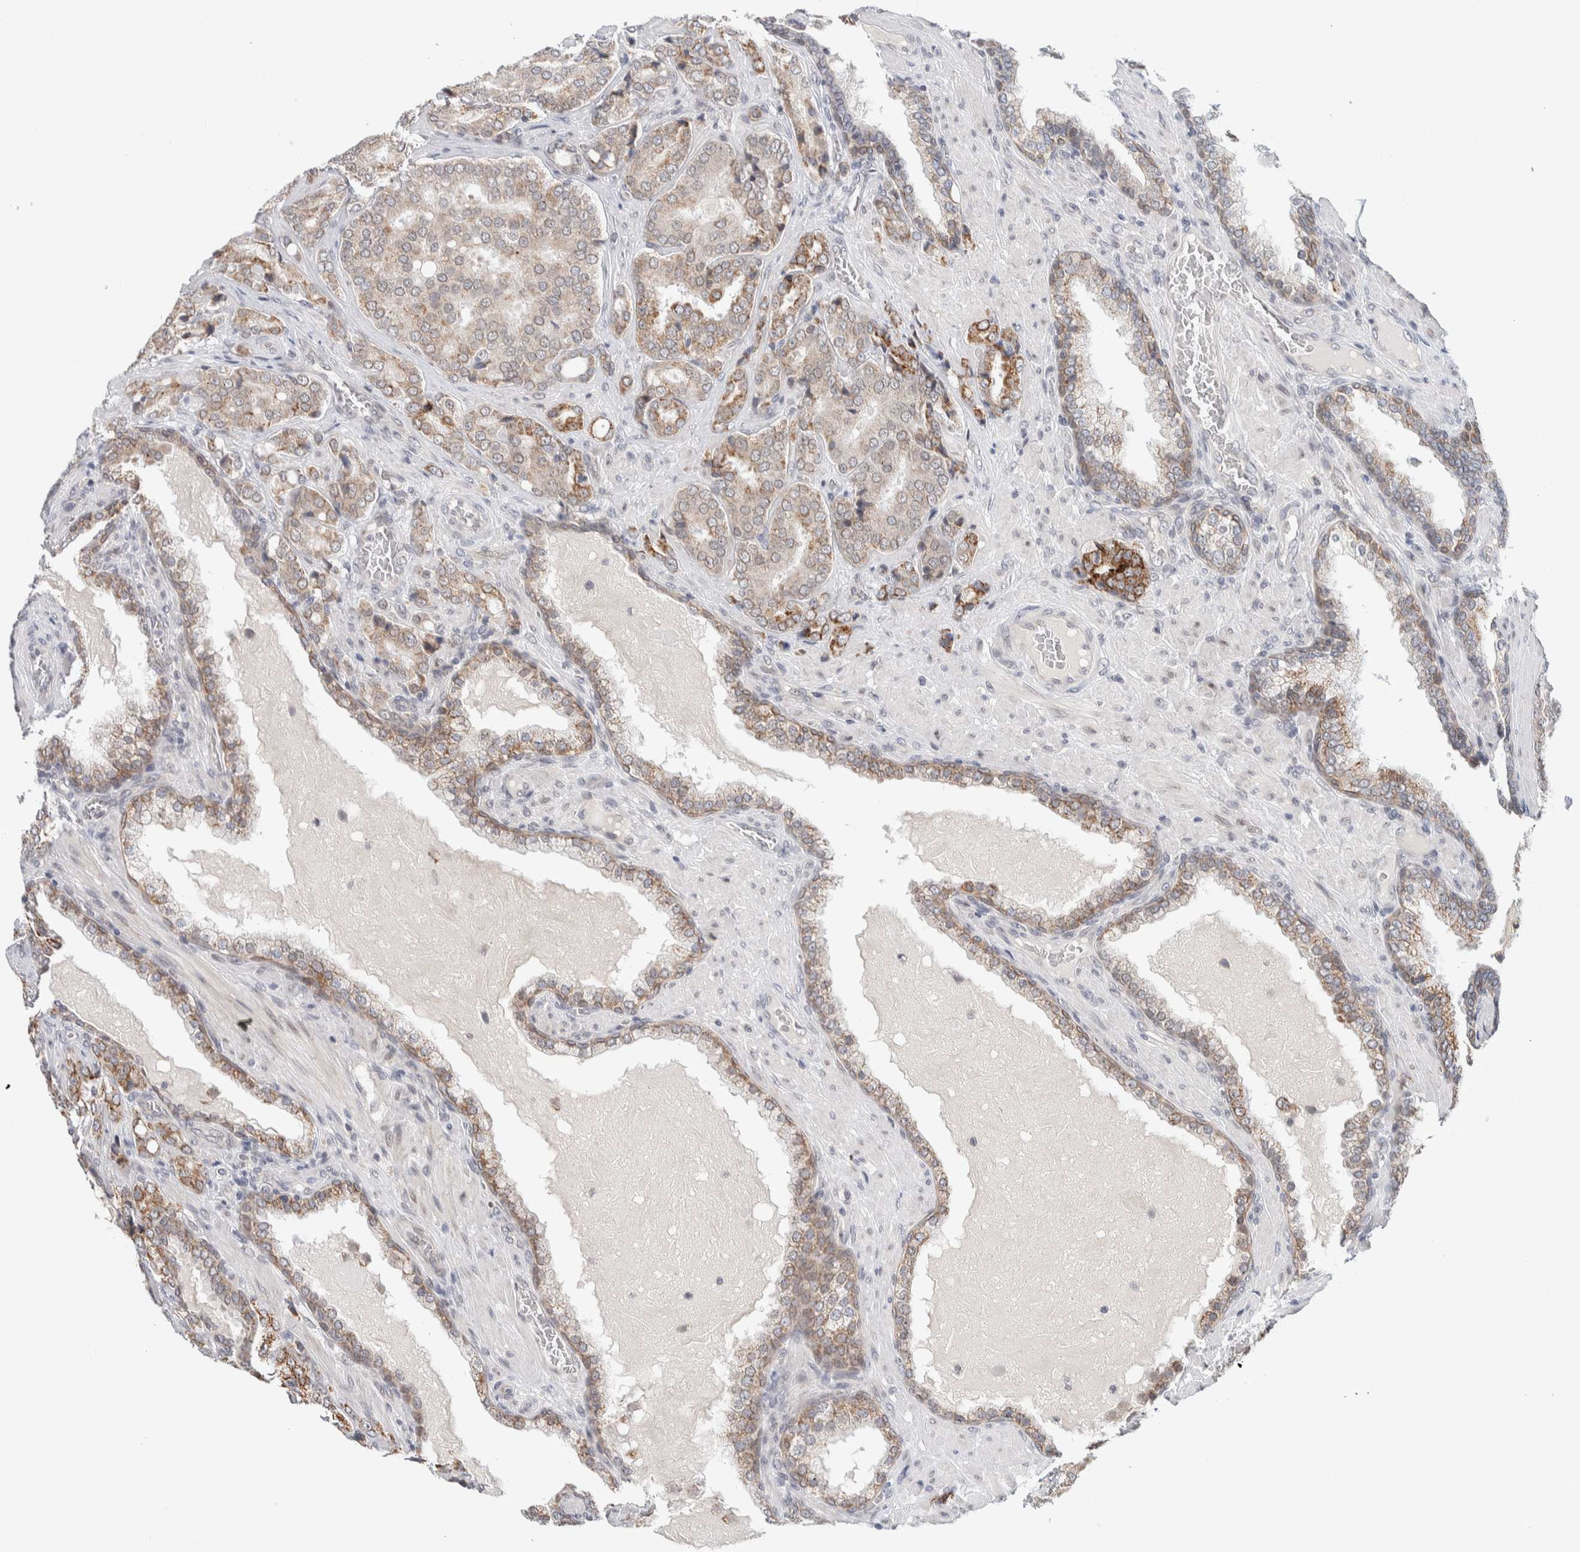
{"staining": {"intensity": "weak", "quantity": "25%-75%", "location": "cytoplasmic/membranous"}, "tissue": "prostate cancer", "cell_type": "Tumor cells", "image_type": "cancer", "snomed": [{"axis": "morphology", "description": "Adenocarcinoma, High grade"}, {"axis": "topography", "description": "Prostate"}], "caption": "This is a micrograph of IHC staining of prostate high-grade adenocarcinoma, which shows weak staining in the cytoplasmic/membranous of tumor cells.", "gene": "CRAT", "patient": {"sex": "male", "age": 50}}